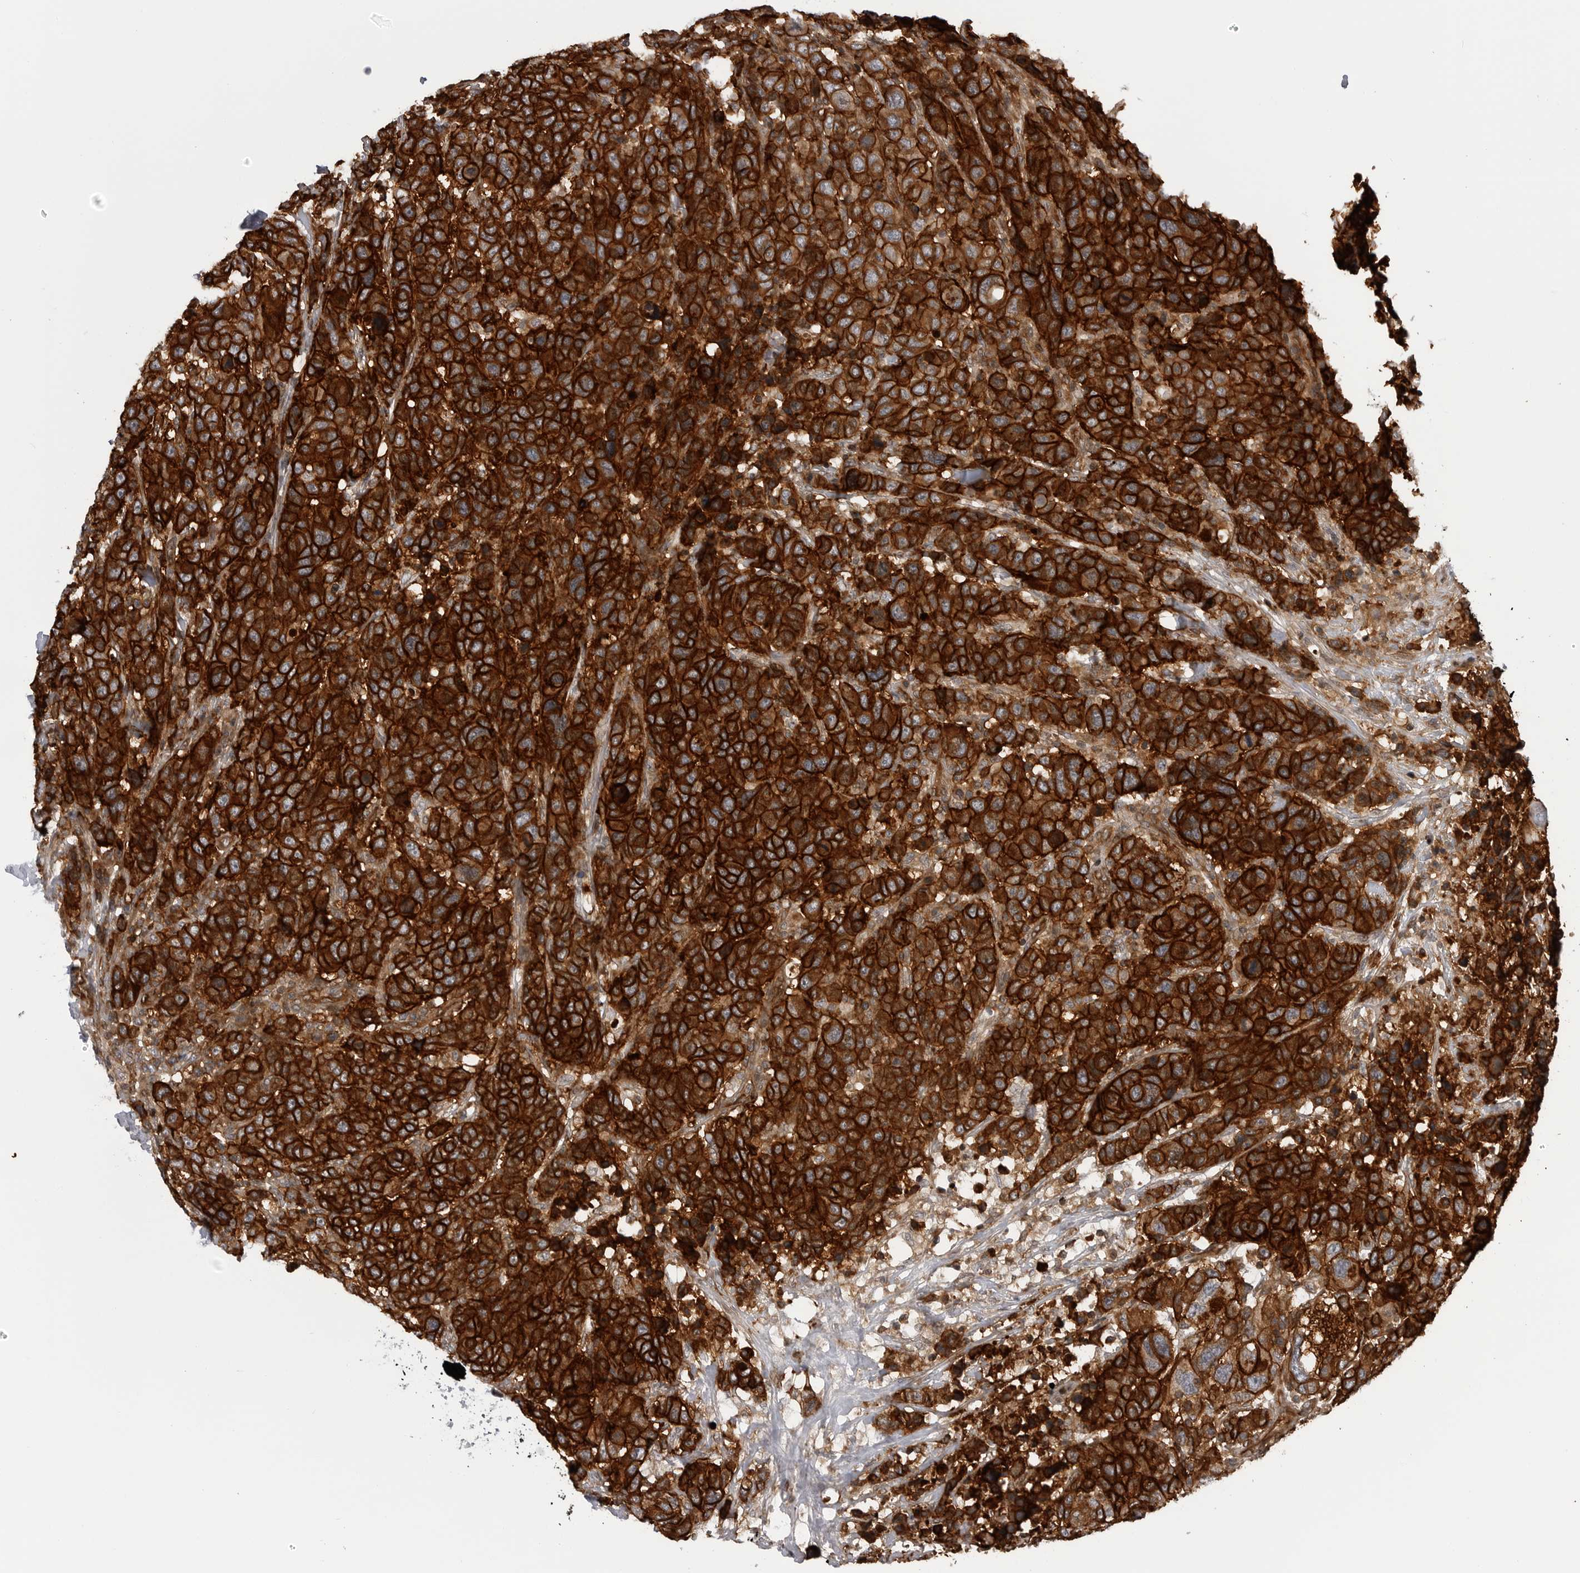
{"staining": {"intensity": "strong", "quantity": ">75%", "location": "cytoplasmic/membranous"}, "tissue": "breast cancer", "cell_type": "Tumor cells", "image_type": "cancer", "snomed": [{"axis": "morphology", "description": "Duct carcinoma"}, {"axis": "topography", "description": "Breast"}], "caption": "Human invasive ductal carcinoma (breast) stained with a brown dye reveals strong cytoplasmic/membranous positive positivity in about >75% of tumor cells.", "gene": "ABL1", "patient": {"sex": "female", "age": 37}}